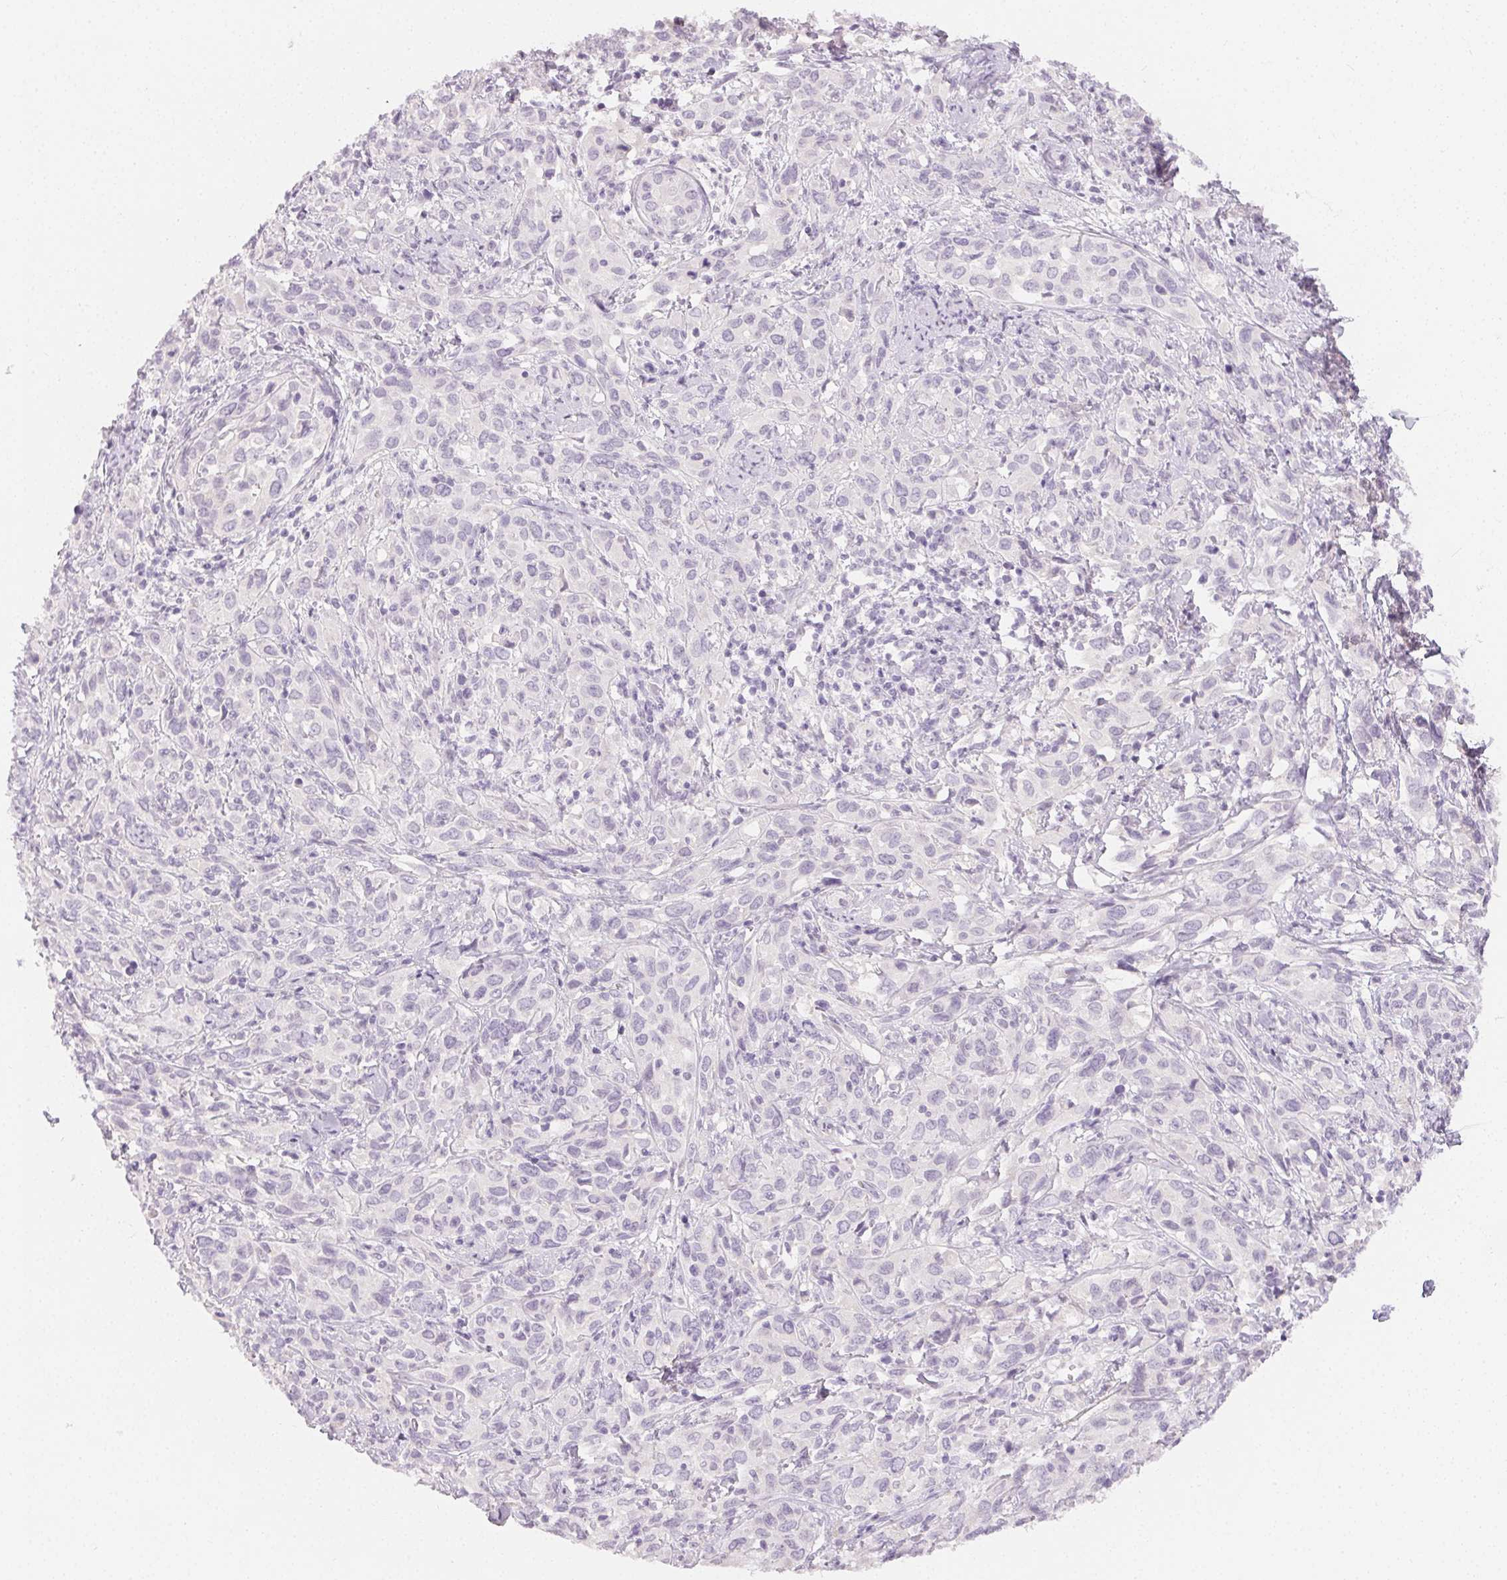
{"staining": {"intensity": "negative", "quantity": "none", "location": "none"}, "tissue": "cervical cancer", "cell_type": "Tumor cells", "image_type": "cancer", "snomed": [{"axis": "morphology", "description": "Normal tissue, NOS"}, {"axis": "morphology", "description": "Squamous cell carcinoma, NOS"}, {"axis": "topography", "description": "Cervix"}], "caption": "Tumor cells are negative for protein expression in human cervical cancer.", "gene": "MIOX", "patient": {"sex": "female", "age": 51}}